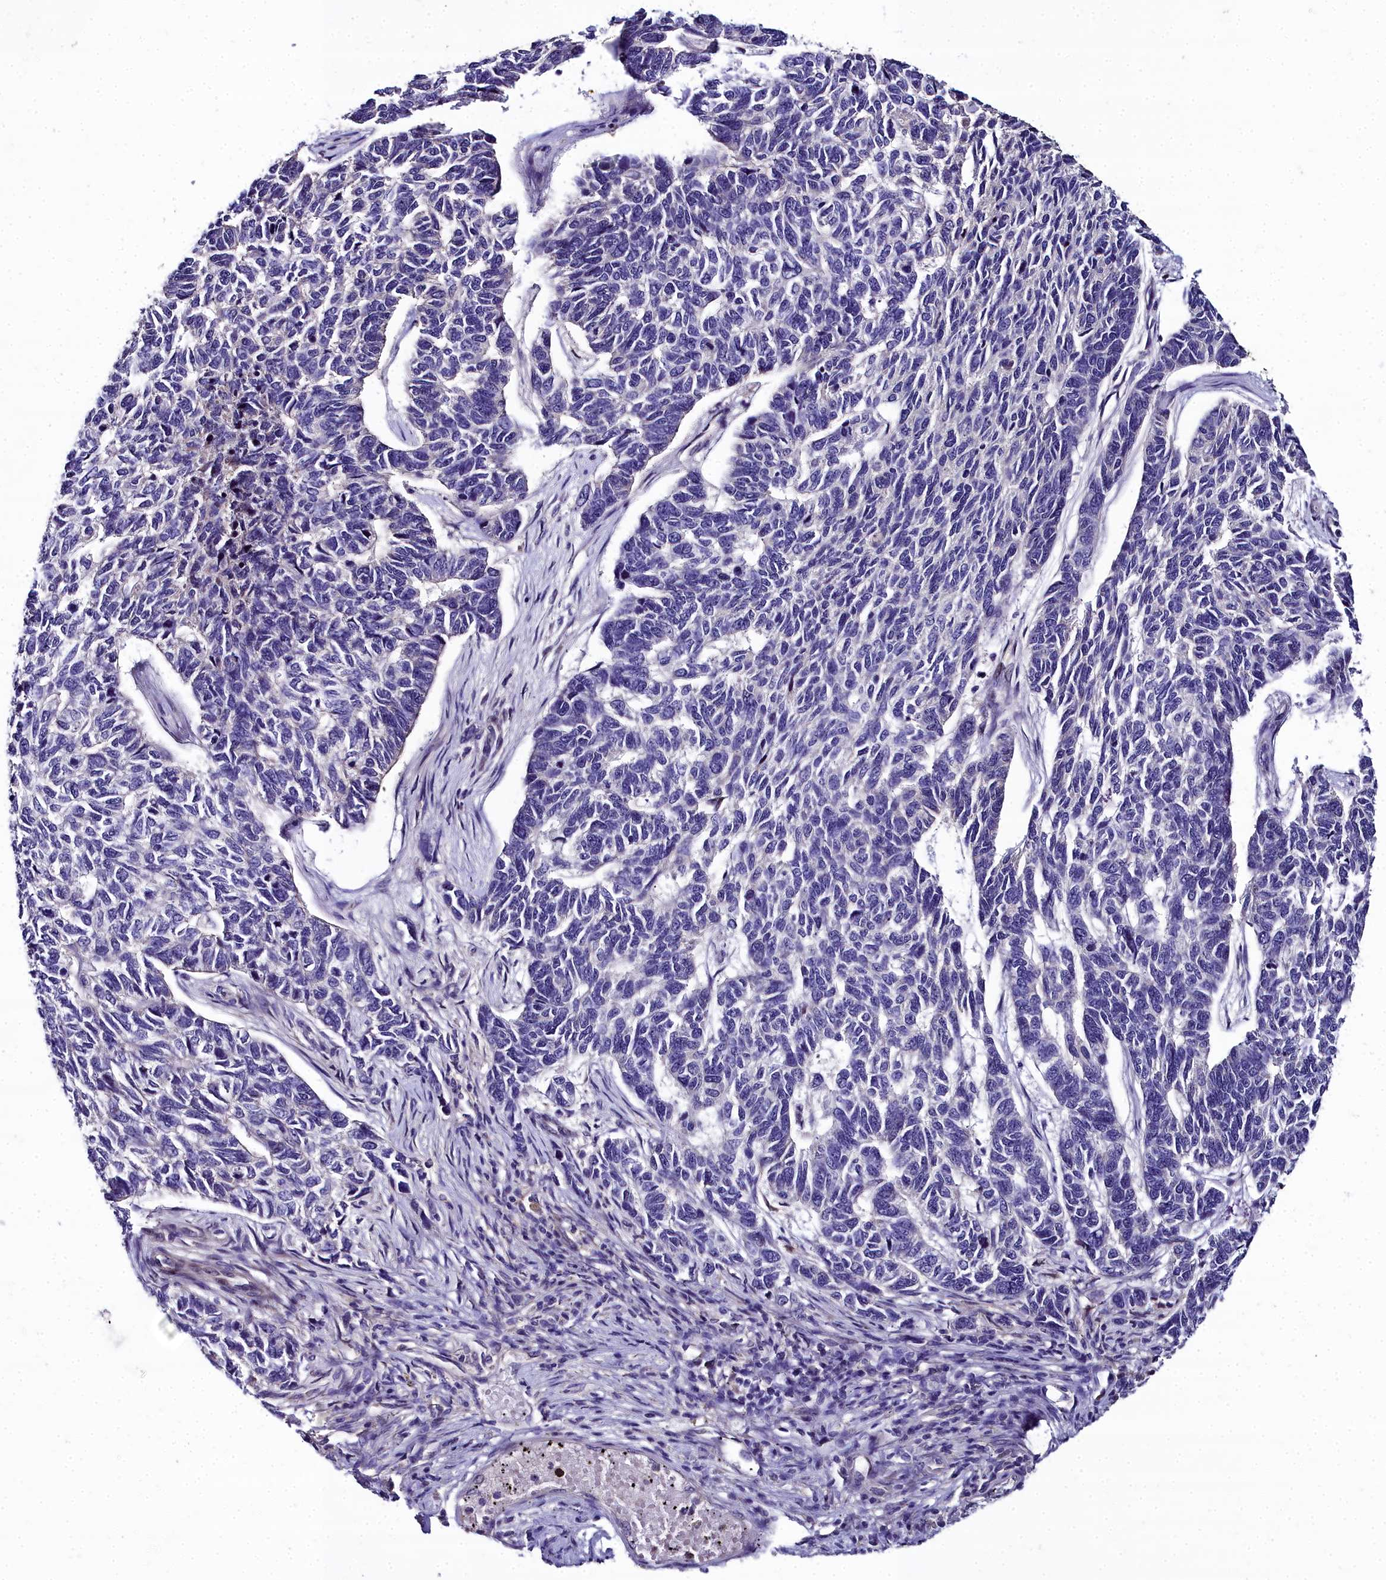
{"staining": {"intensity": "negative", "quantity": "none", "location": "none"}, "tissue": "skin cancer", "cell_type": "Tumor cells", "image_type": "cancer", "snomed": [{"axis": "morphology", "description": "Basal cell carcinoma"}, {"axis": "topography", "description": "Skin"}], "caption": "Photomicrograph shows no significant protein staining in tumor cells of skin basal cell carcinoma.", "gene": "NT5M", "patient": {"sex": "female", "age": 65}}